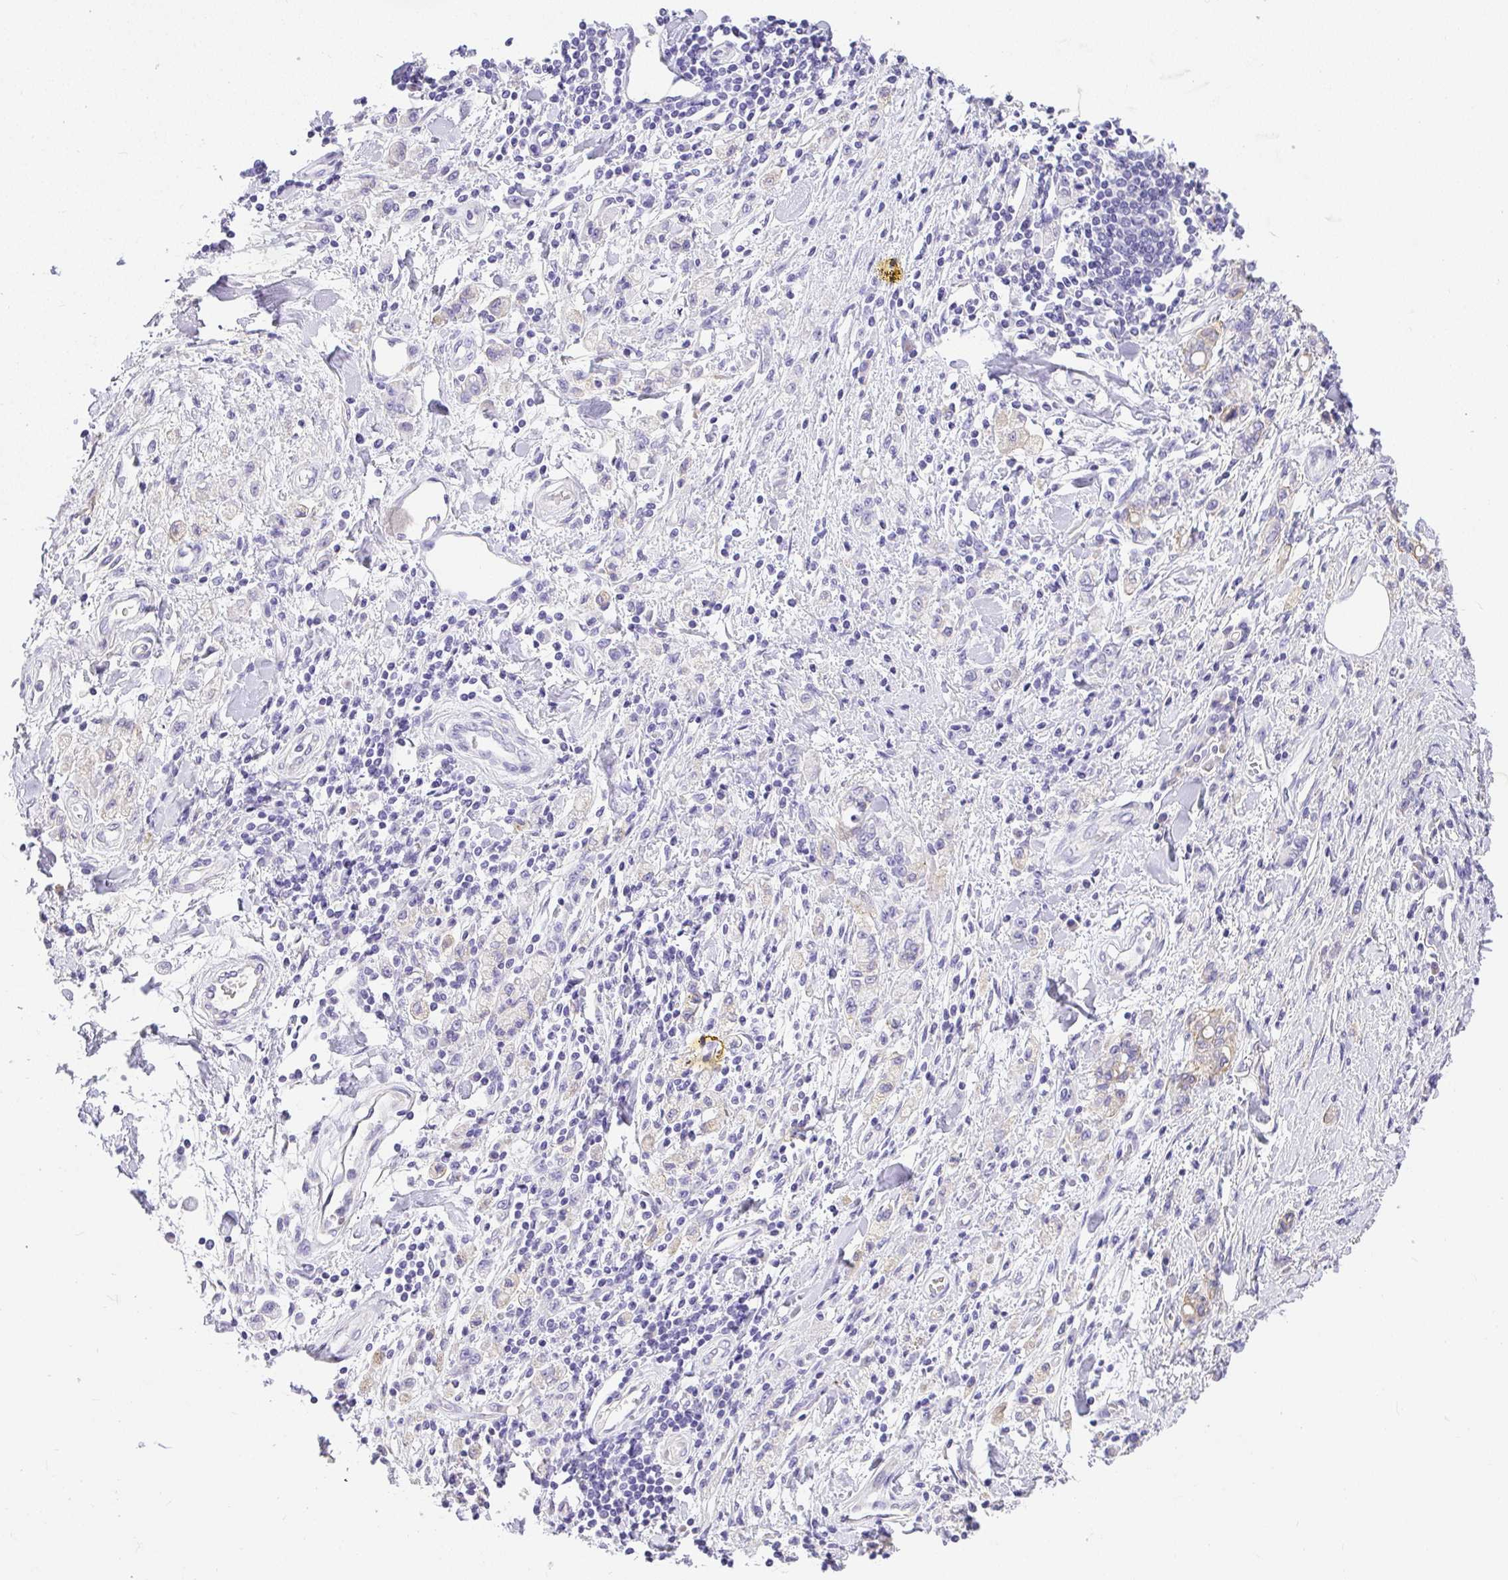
{"staining": {"intensity": "negative", "quantity": "none", "location": "none"}, "tissue": "stomach cancer", "cell_type": "Tumor cells", "image_type": "cancer", "snomed": [{"axis": "morphology", "description": "Adenocarcinoma, NOS"}, {"axis": "topography", "description": "Stomach"}], "caption": "A micrograph of human stomach cancer (adenocarcinoma) is negative for staining in tumor cells.", "gene": "PLPPR3", "patient": {"sex": "male", "age": 77}}